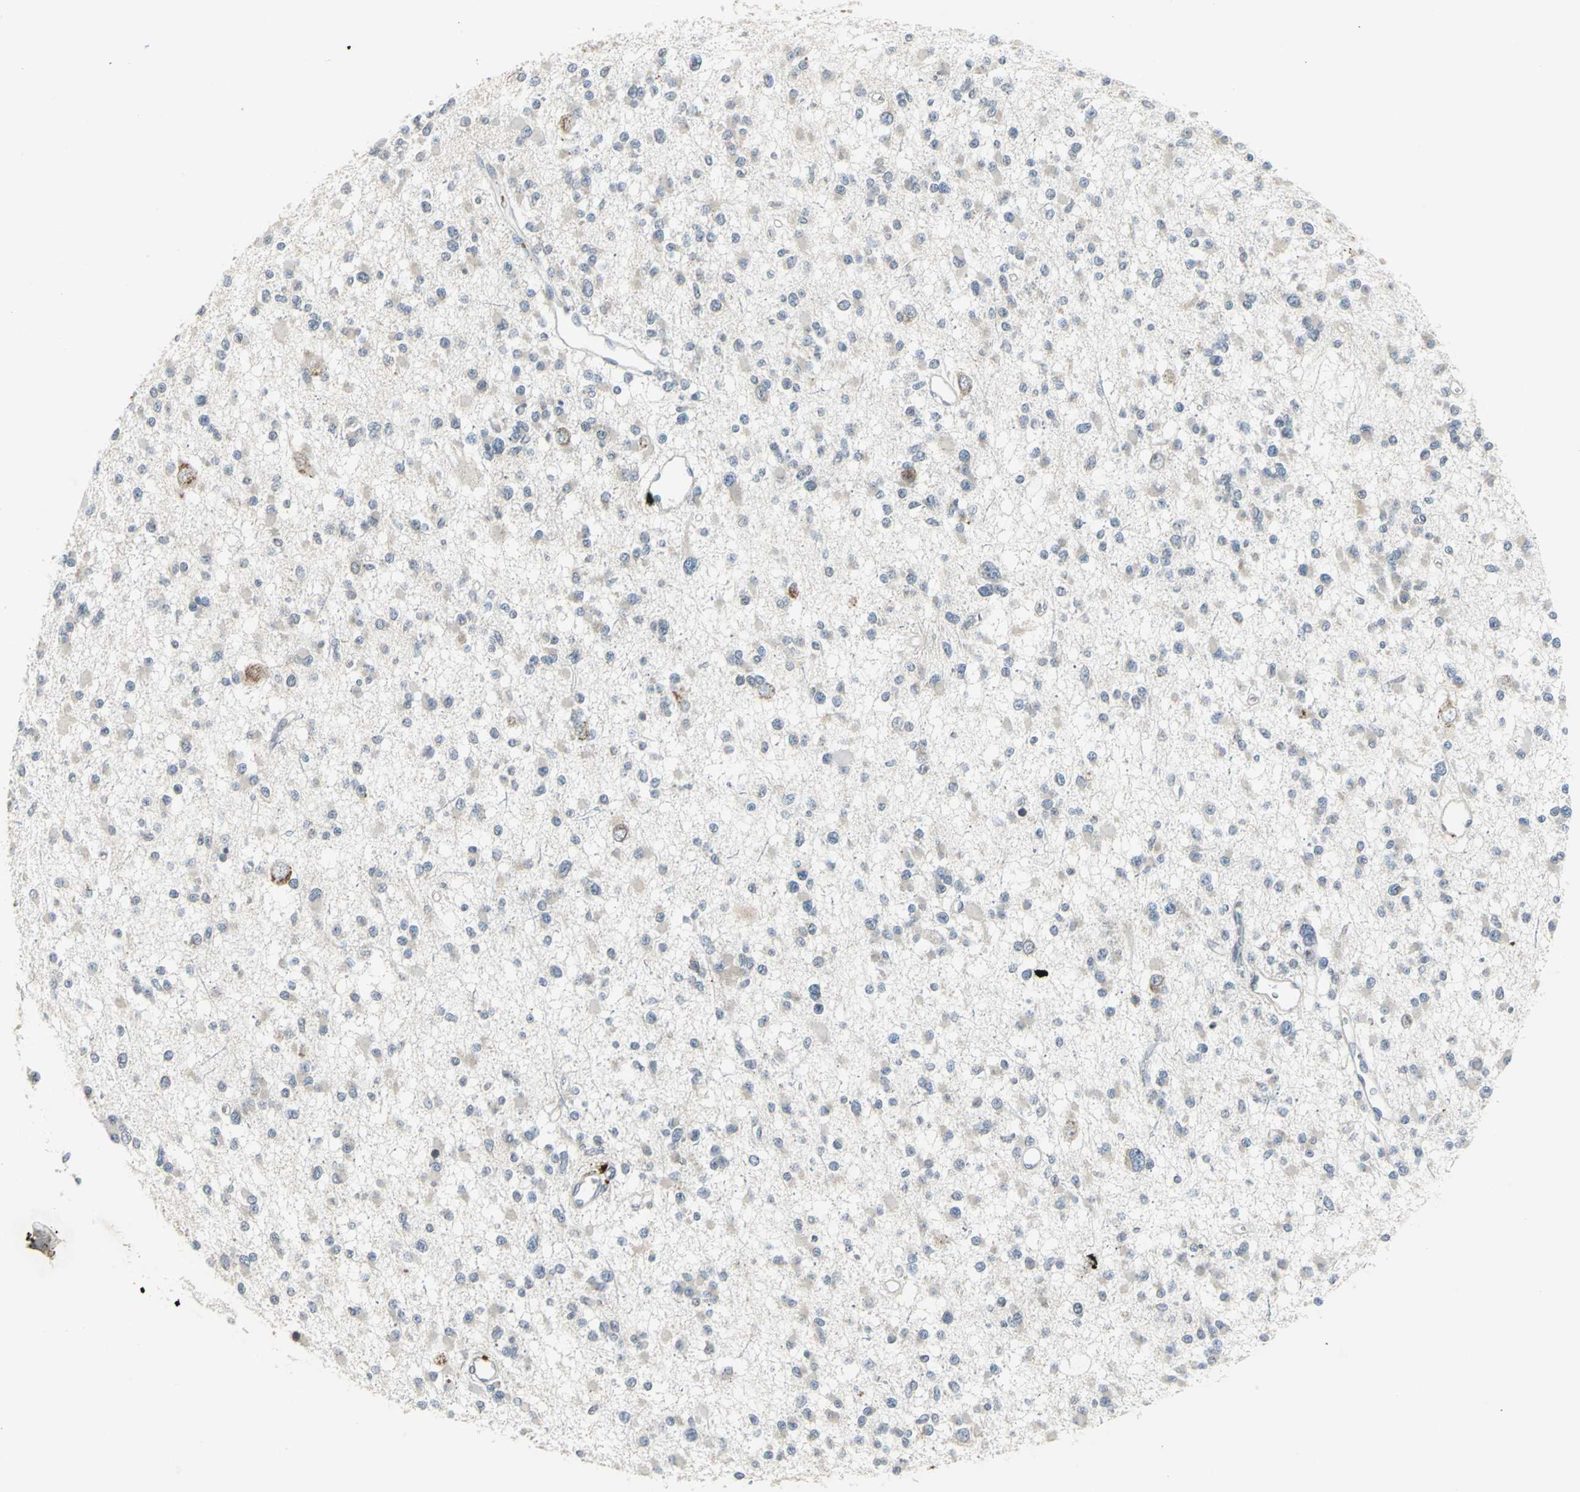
{"staining": {"intensity": "weak", "quantity": "<25%", "location": "cytoplasmic/membranous"}, "tissue": "glioma", "cell_type": "Tumor cells", "image_type": "cancer", "snomed": [{"axis": "morphology", "description": "Glioma, malignant, Low grade"}, {"axis": "topography", "description": "Brain"}], "caption": "IHC of glioma demonstrates no staining in tumor cells.", "gene": "SLC2A13", "patient": {"sex": "female", "age": 22}}